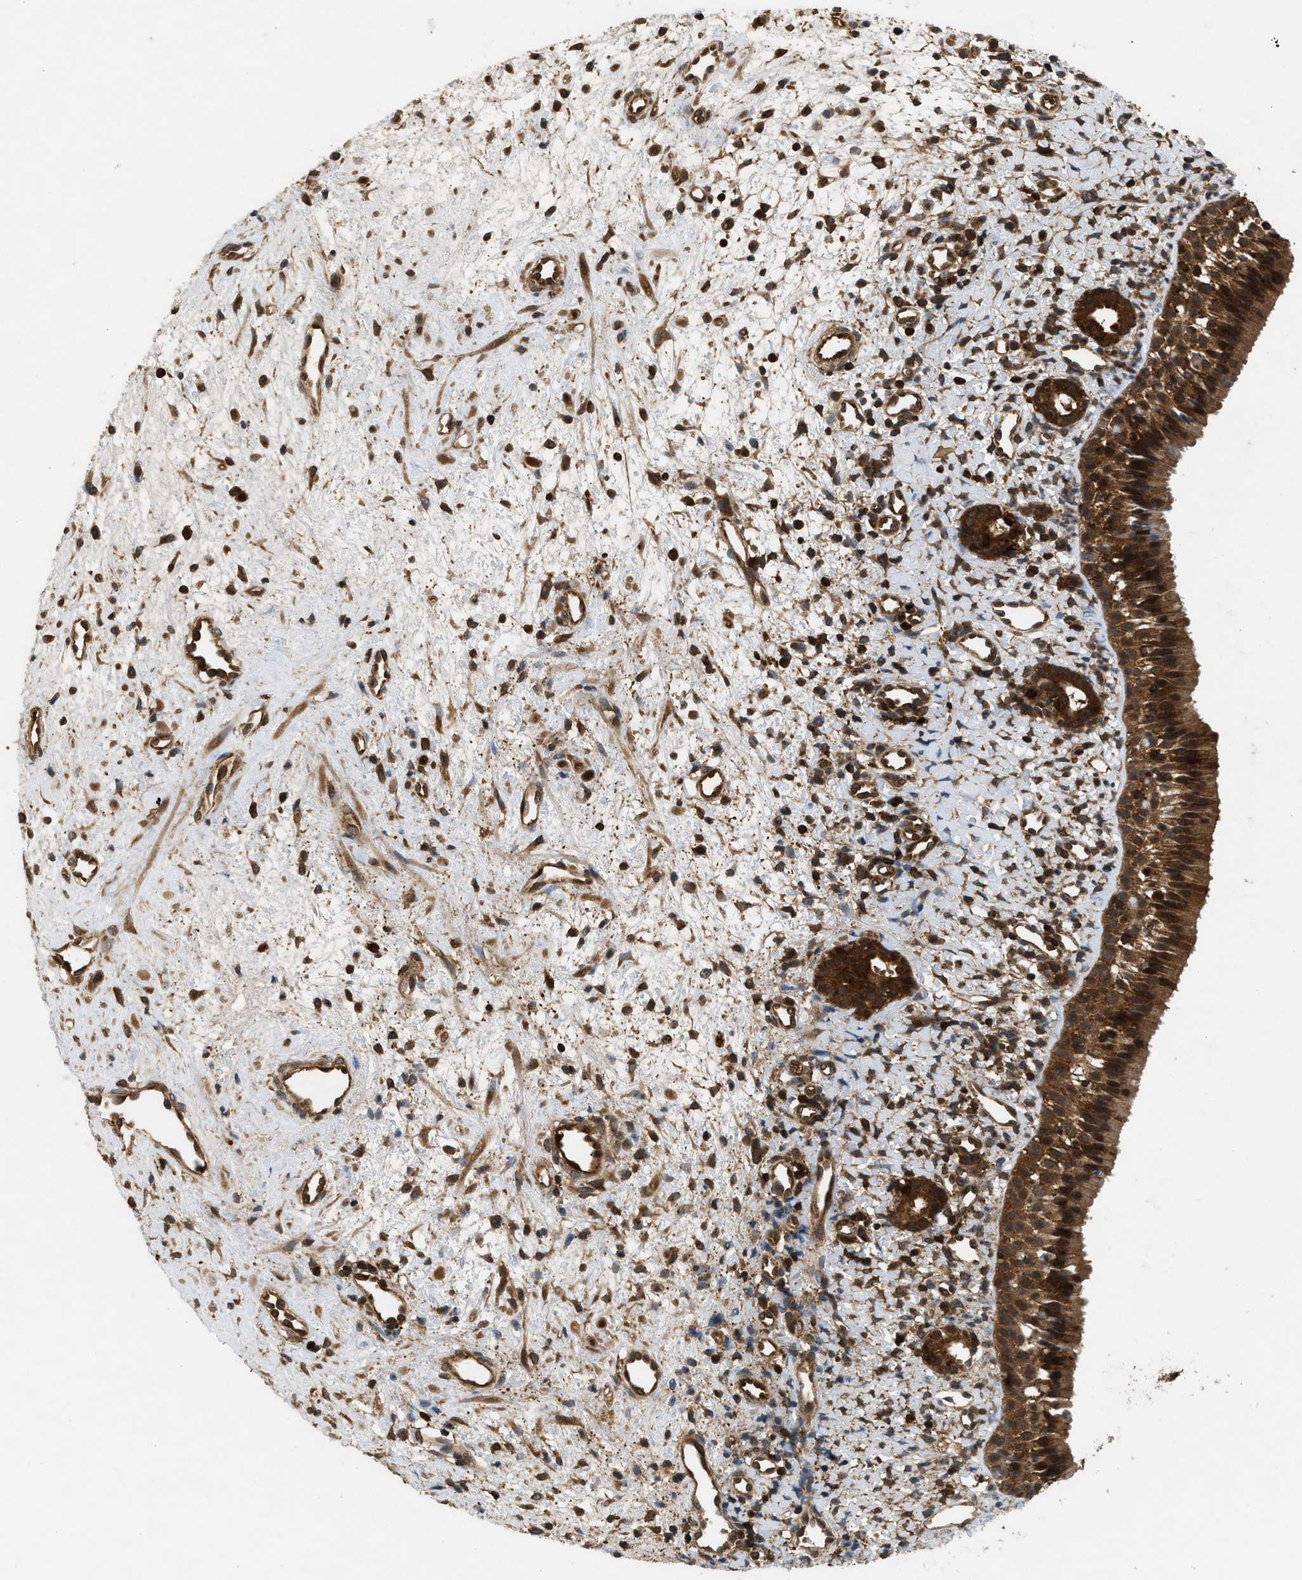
{"staining": {"intensity": "strong", "quantity": ">75%", "location": "cytoplasmic/membranous"}, "tissue": "nasopharynx", "cell_type": "Respiratory epithelial cells", "image_type": "normal", "snomed": [{"axis": "morphology", "description": "Normal tissue, NOS"}, {"axis": "morphology", "description": "Inflammation, NOS"}, {"axis": "topography", "description": "Nasopharynx"}], "caption": "Protein expression analysis of normal human nasopharynx reveals strong cytoplasmic/membranous expression in approximately >75% of respiratory epithelial cells. (DAB (3,3'-diaminobenzidine) IHC with brightfield microscopy, high magnification).", "gene": "OXSR1", "patient": {"sex": "female", "age": 55}}